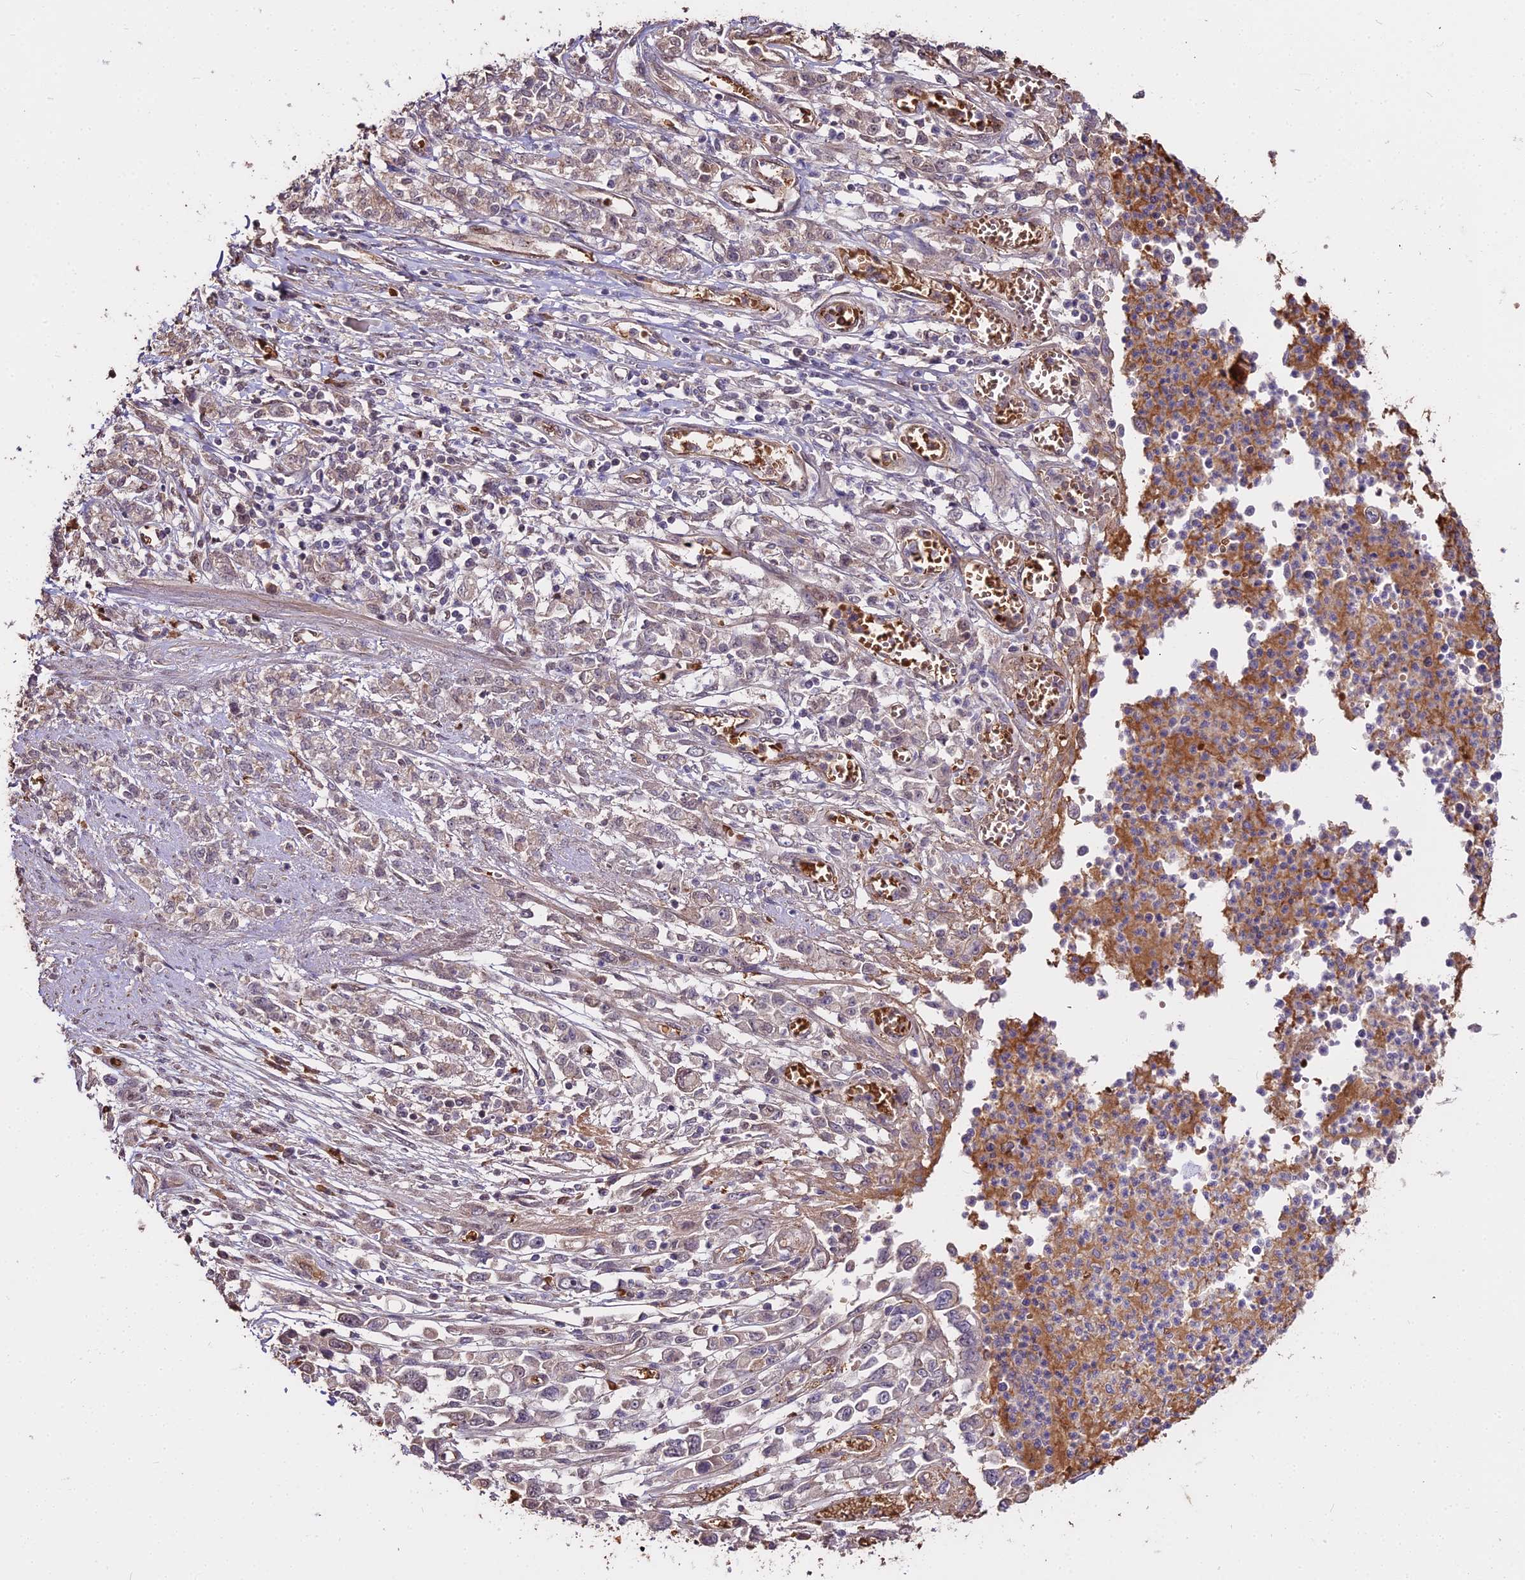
{"staining": {"intensity": "weak", "quantity": ">75%", "location": "cytoplasmic/membranous"}, "tissue": "stomach cancer", "cell_type": "Tumor cells", "image_type": "cancer", "snomed": [{"axis": "morphology", "description": "Adenocarcinoma, NOS"}, {"axis": "topography", "description": "Stomach"}], "caption": "Adenocarcinoma (stomach) tissue shows weak cytoplasmic/membranous staining in about >75% of tumor cells, visualized by immunohistochemistry. (DAB = brown stain, brightfield microscopy at high magnification).", "gene": "ZDBF2", "patient": {"sex": "female", "age": 76}}